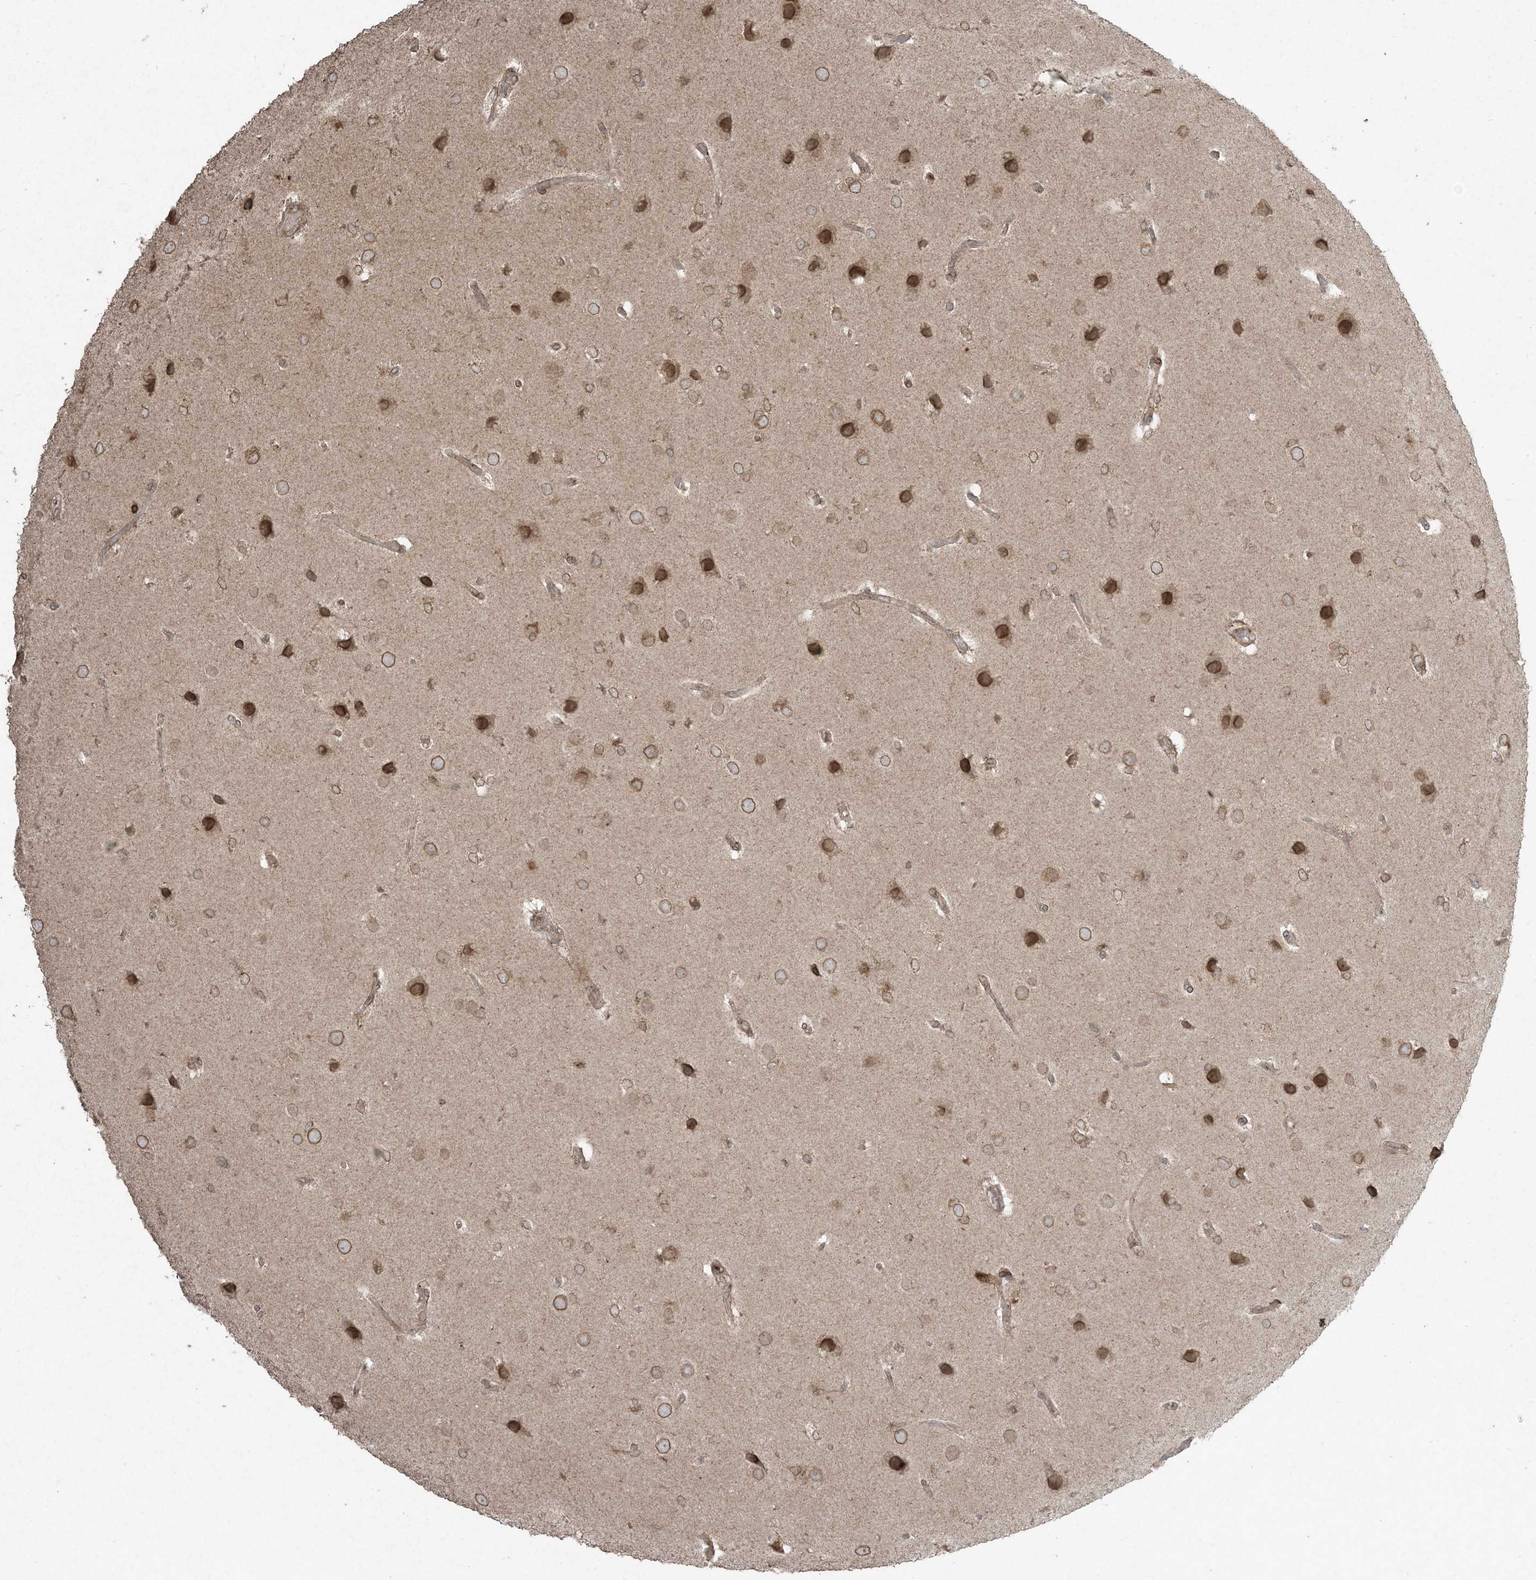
{"staining": {"intensity": "moderate", "quantity": ">75%", "location": "cytoplasmic/membranous"}, "tissue": "glioma", "cell_type": "Tumor cells", "image_type": "cancer", "snomed": [{"axis": "morphology", "description": "Glioma, malignant, Low grade"}, {"axis": "topography", "description": "Brain"}], "caption": "Malignant glioma (low-grade) was stained to show a protein in brown. There is medium levels of moderate cytoplasmic/membranous expression in about >75% of tumor cells.", "gene": "DDX19B", "patient": {"sex": "female", "age": 37}}